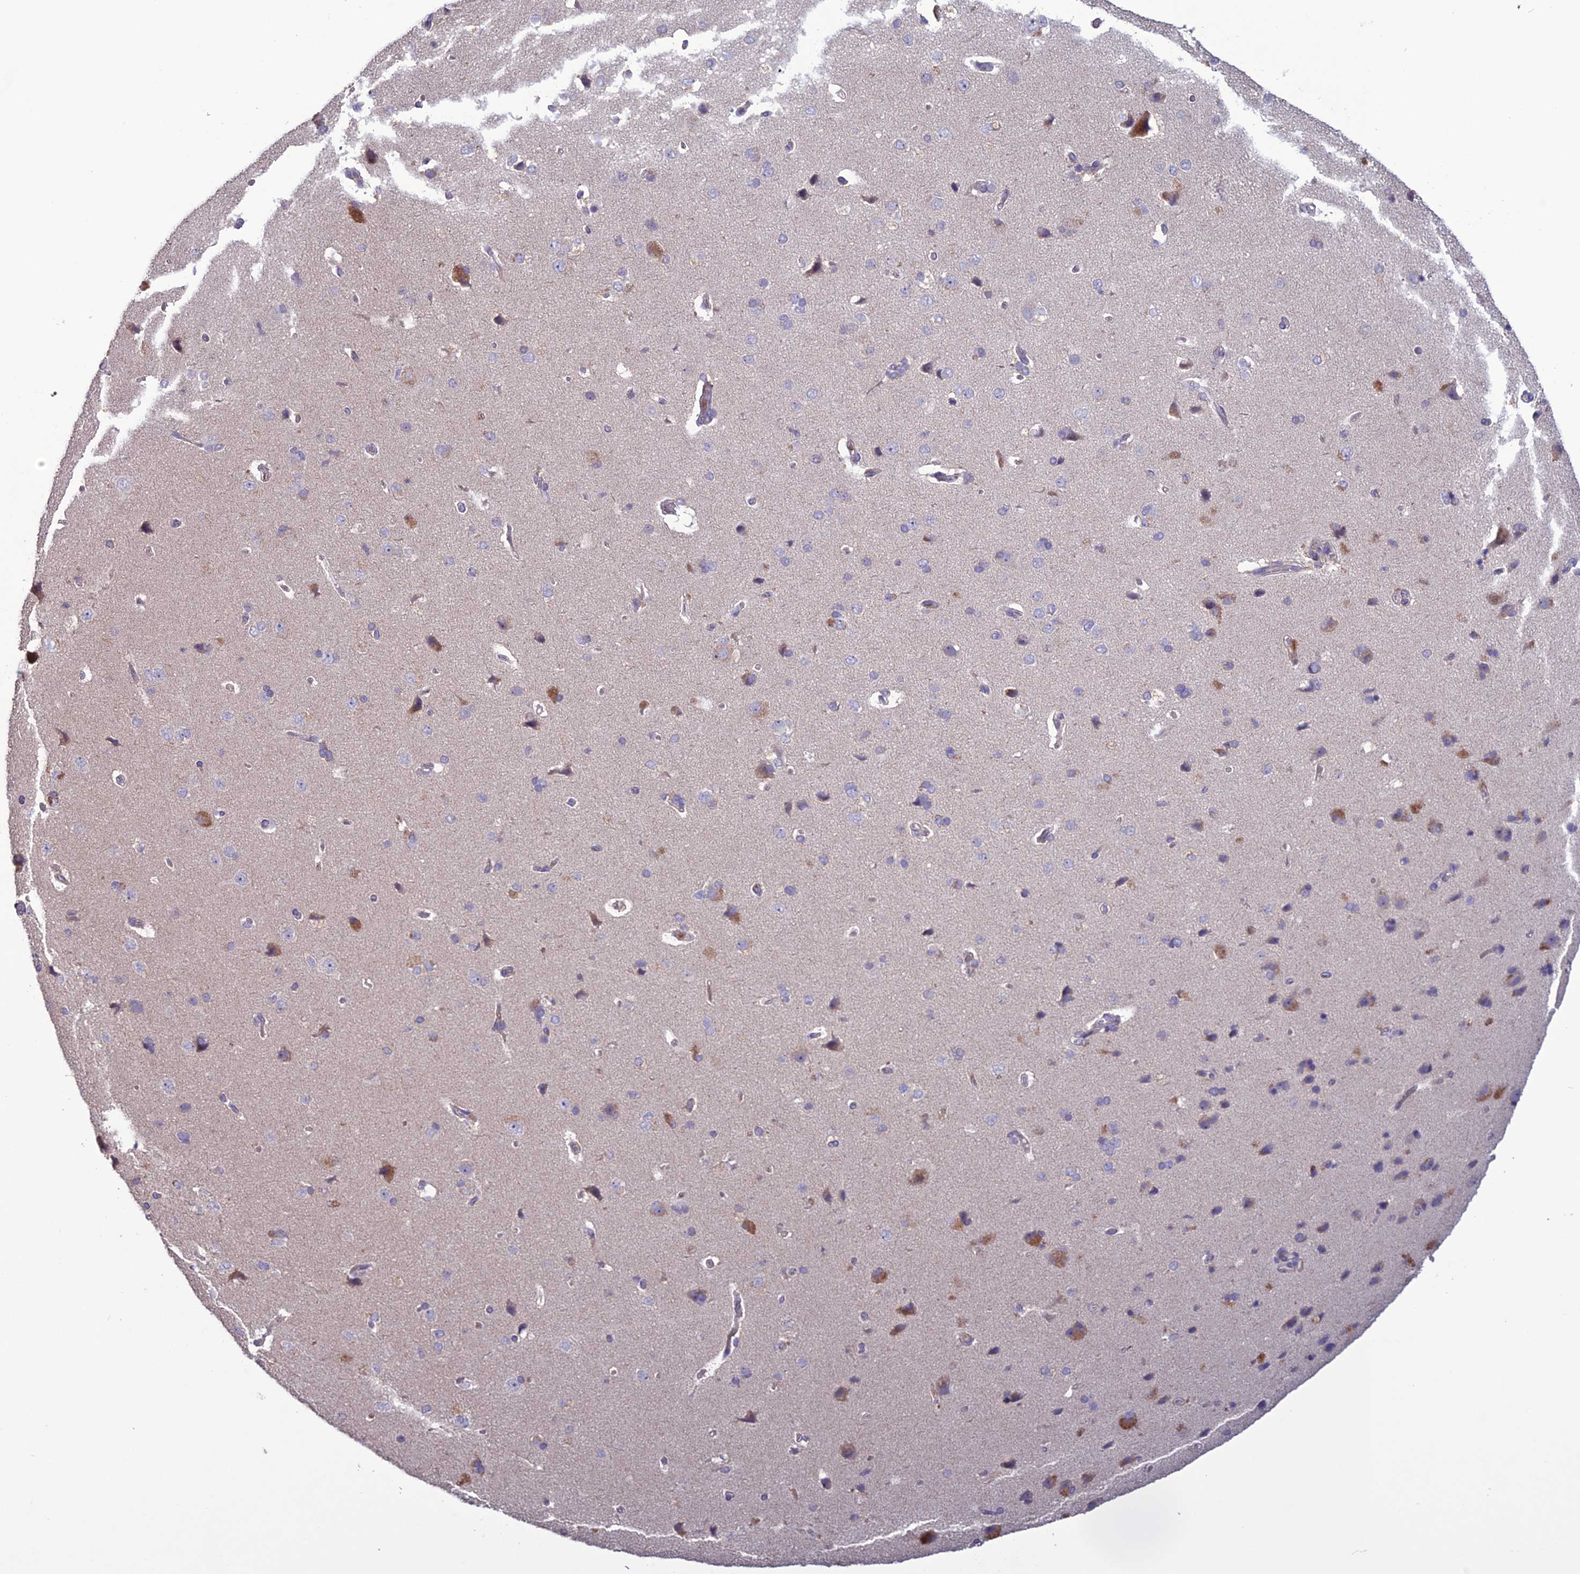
{"staining": {"intensity": "weak", "quantity": ">75%", "location": "cytoplasmic/membranous"}, "tissue": "cerebral cortex", "cell_type": "Endothelial cells", "image_type": "normal", "snomed": [{"axis": "morphology", "description": "Normal tissue, NOS"}, {"axis": "topography", "description": "Cerebral cortex"}], "caption": "This micrograph displays benign cerebral cortex stained with immunohistochemistry to label a protein in brown. The cytoplasmic/membranous of endothelial cells show weak positivity for the protein. Nuclei are counter-stained blue.", "gene": "C2orf76", "patient": {"sex": "male", "age": 62}}